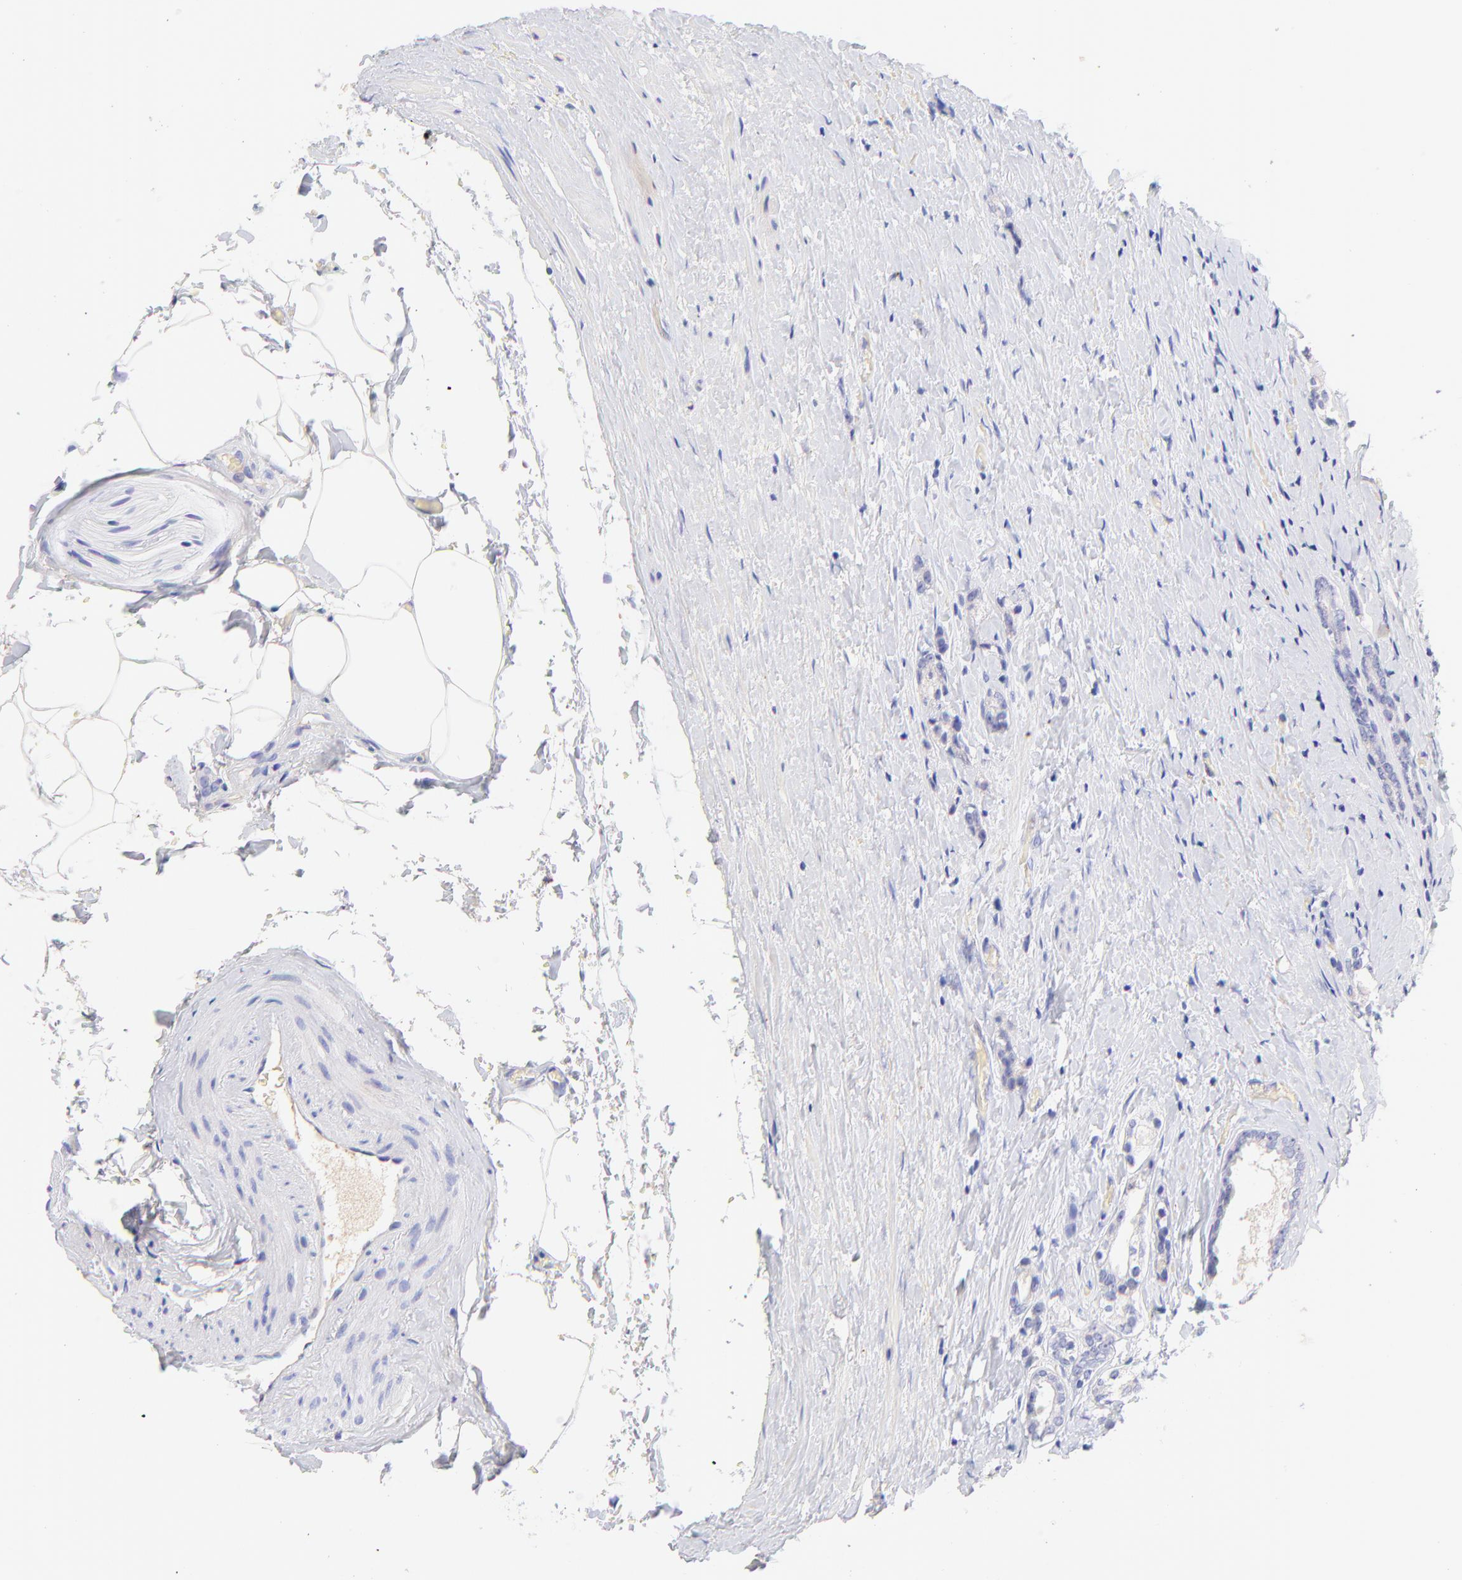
{"staining": {"intensity": "negative", "quantity": "none", "location": "none"}, "tissue": "prostate cancer", "cell_type": "Tumor cells", "image_type": "cancer", "snomed": [{"axis": "morphology", "description": "Adenocarcinoma, Medium grade"}, {"axis": "topography", "description": "Prostate"}], "caption": "Immunohistochemistry (IHC) histopathology image of human medium-grade adenocarcinoma (prostate) stained for a protein (brown), which demonstrates no staining in tumor cells. (DAB (3,3'-diaminobenzidine) immunohistochemistry visualized using brightfield microscopy, high magnification).", "gene": "FRMPD3", "patient": {"sex": "male", "age": 59}}